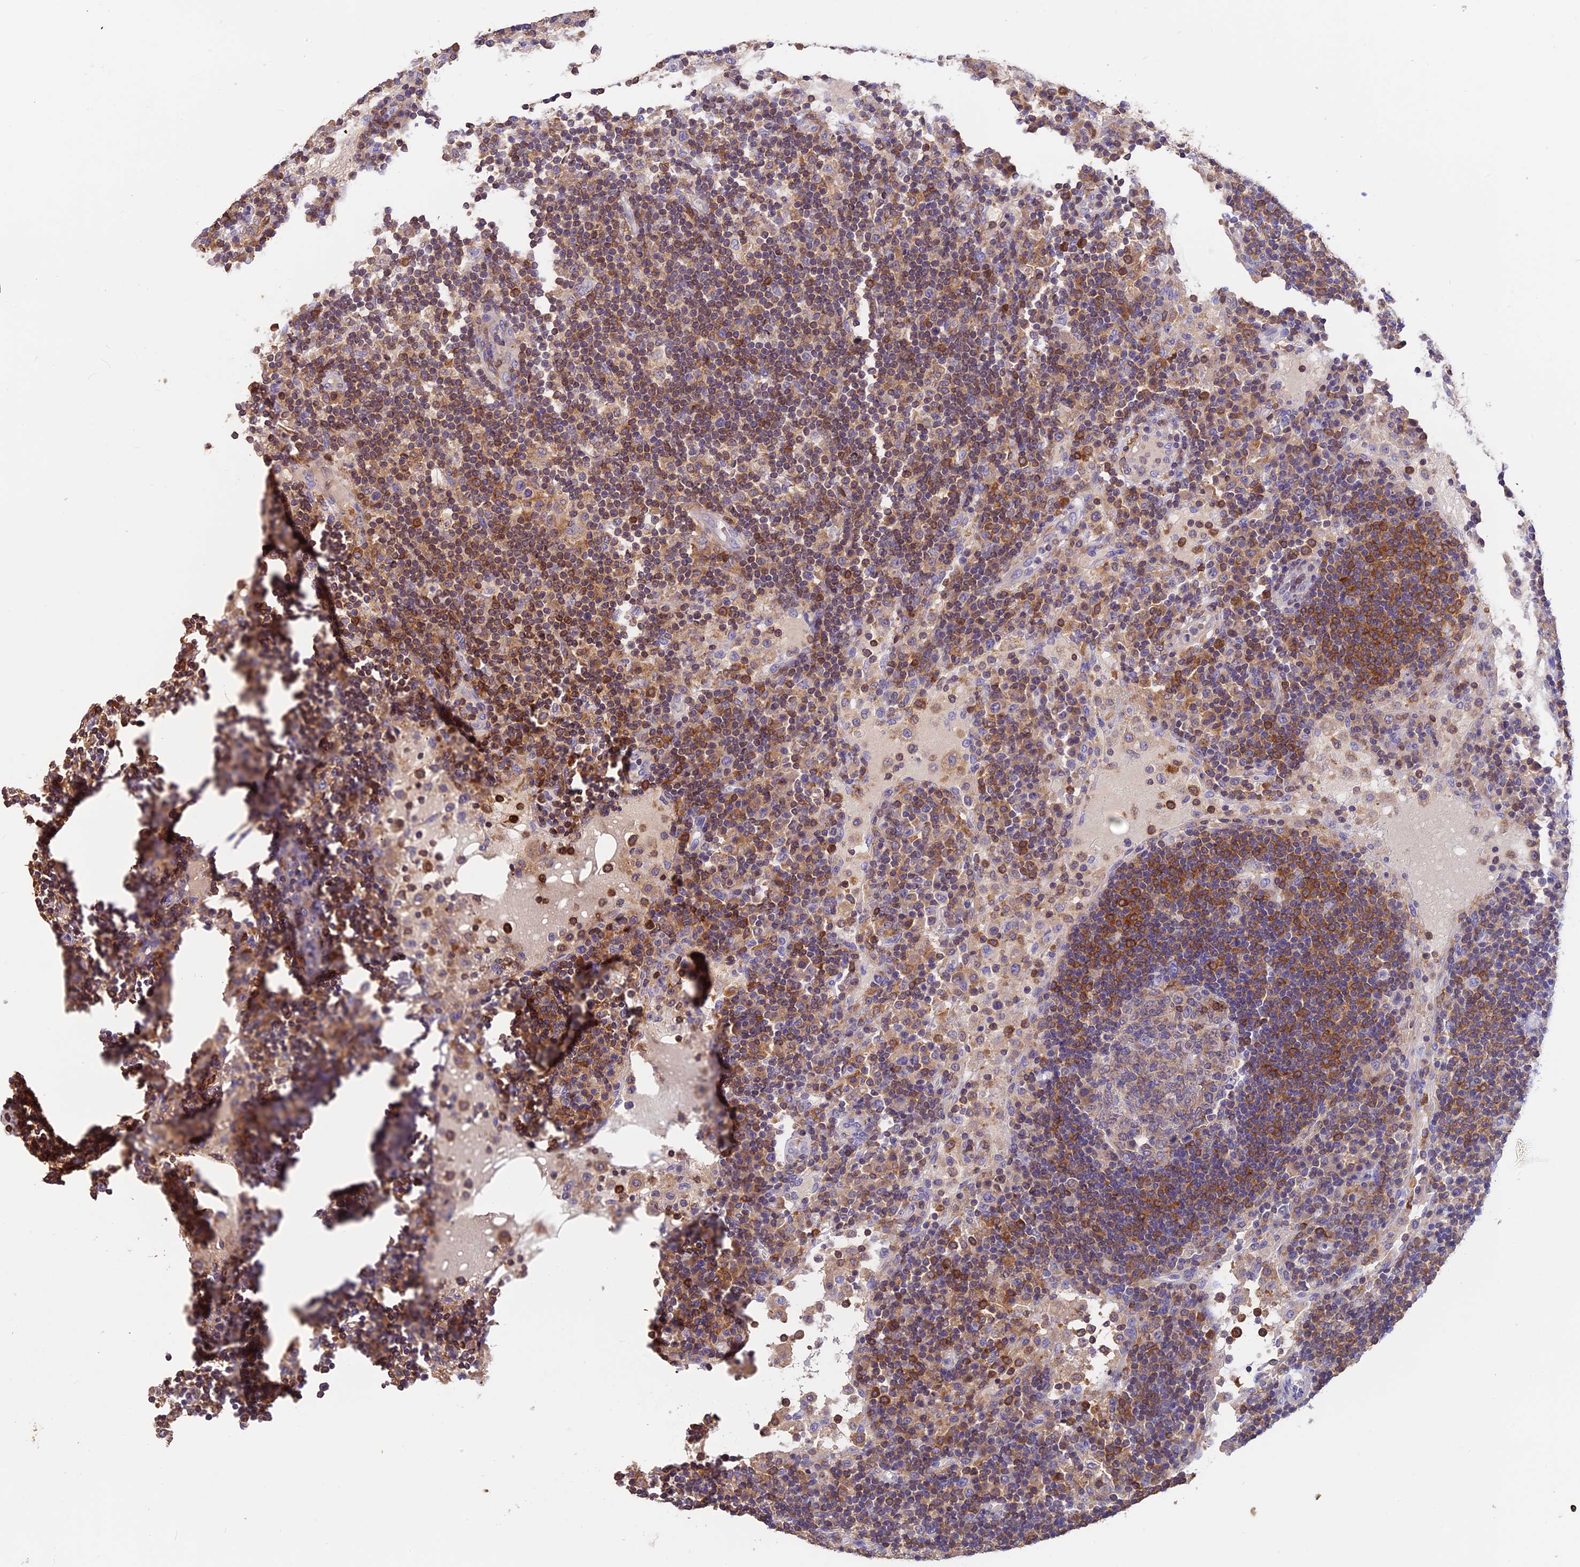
{"staining": {"intensity": "negative", "quantity": "none", "location": "none"}, "tissue": "lymph node", "cell_type": "Germinal center cells", "image_type": "normal", "snomed": [{"axis": "morphology", "description": "Normal tissue, NOS"}, {"axis": "topography", "description": "Lymph node"}], "caption": "Lymph node stained for a protein using immunohistochemistry demonstrates no expression germinal center cells.", "gene": "LPXN", "patient": {"sex": "female", "age": 53}}